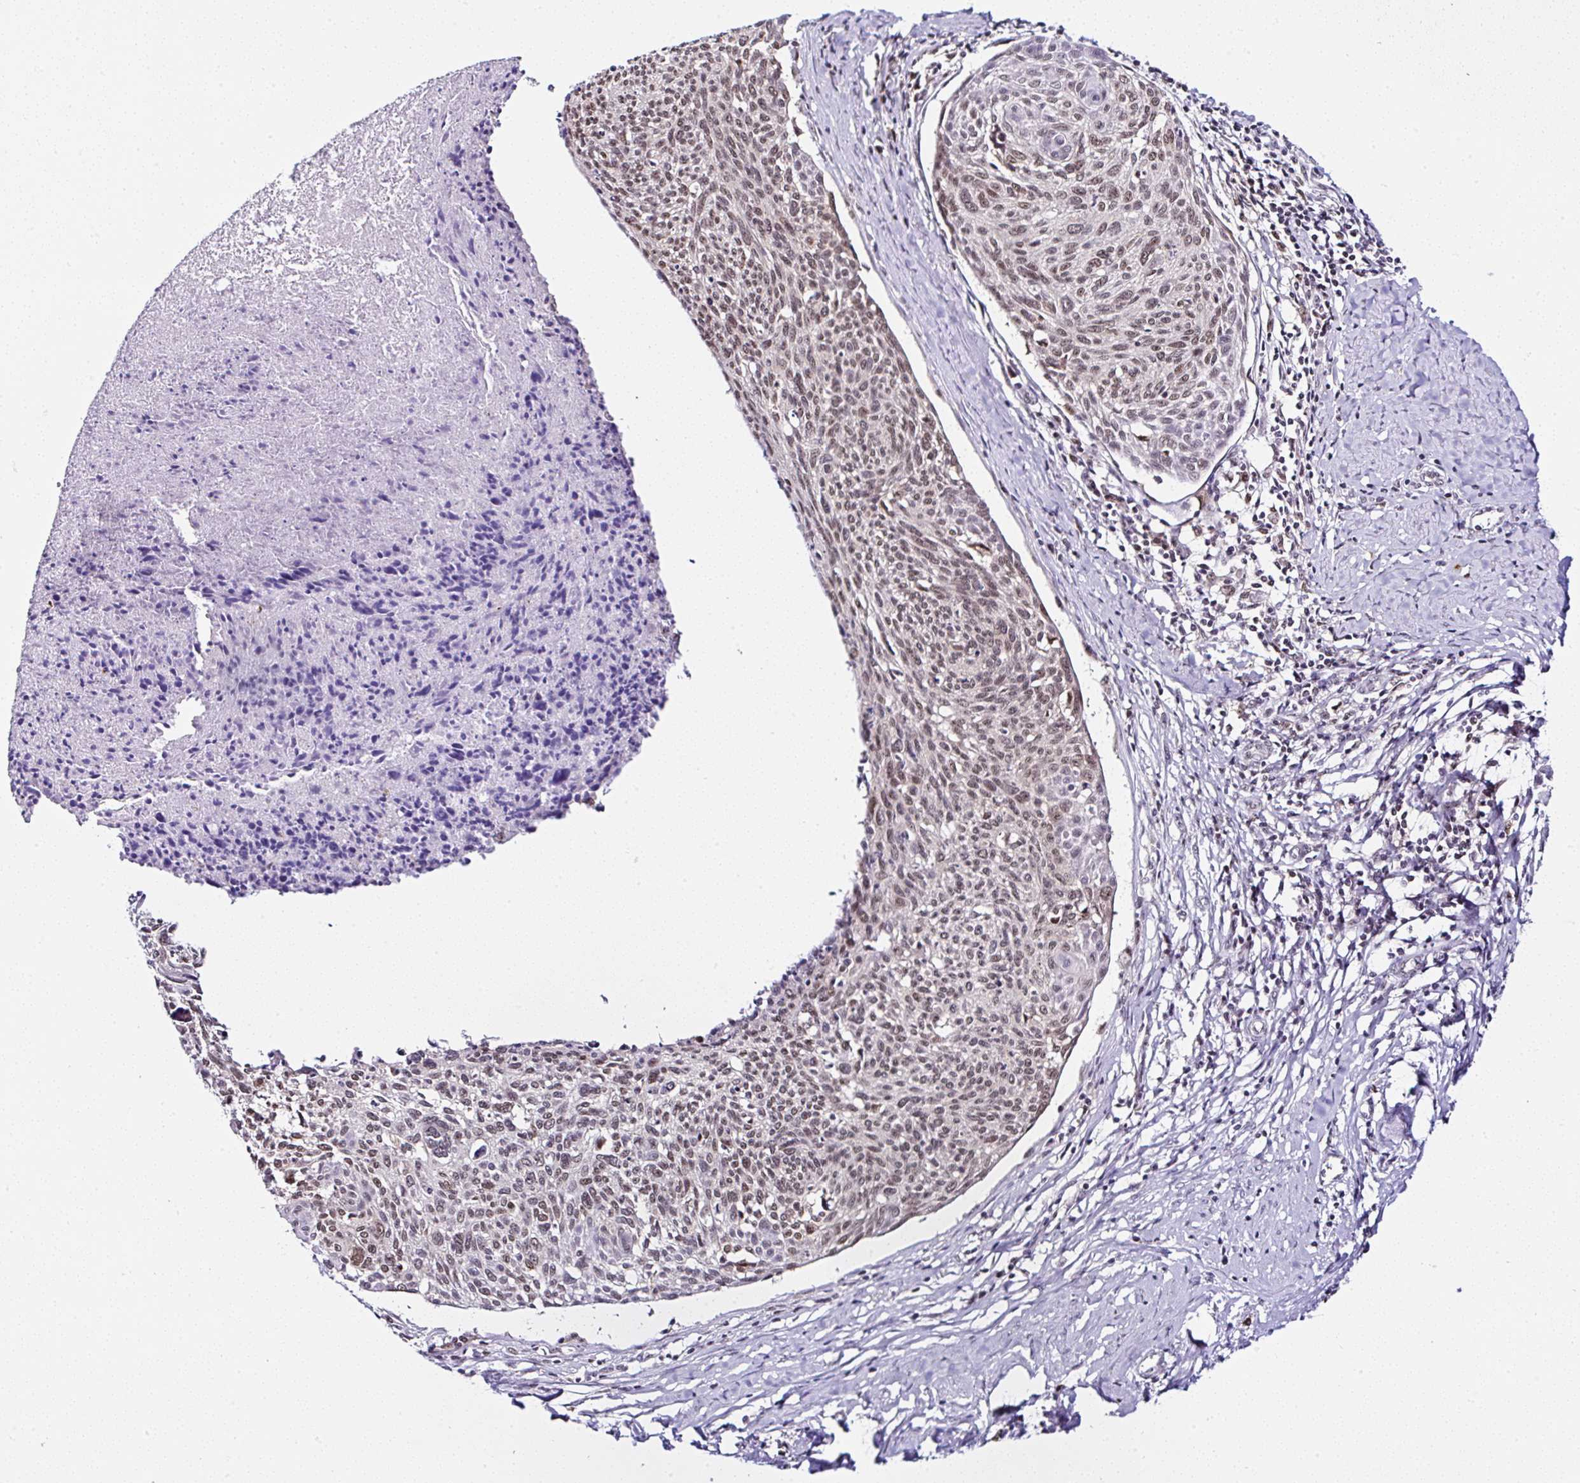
{"staining": {"intensity": "moderate", "quantity": ">75%", "location": "nuclear"}, "tissue": "cervical cancer", "cell_type": "Tumor cells", "image_type": "cancer", "snomed": [{"axis": "morphology", "description": "Squamous cell carcinoma, NOS"}, {"axis": "topography", "description": "Cervix"}], "caption": "This is a photomicrograph of immunohistochemistry staining of cervical squamous cell carcinoma, which shows moderate positivity in the nuclear of tumor cells.", "gene": "PTPN2", "patient": {"sex": "female", "age": 49}}